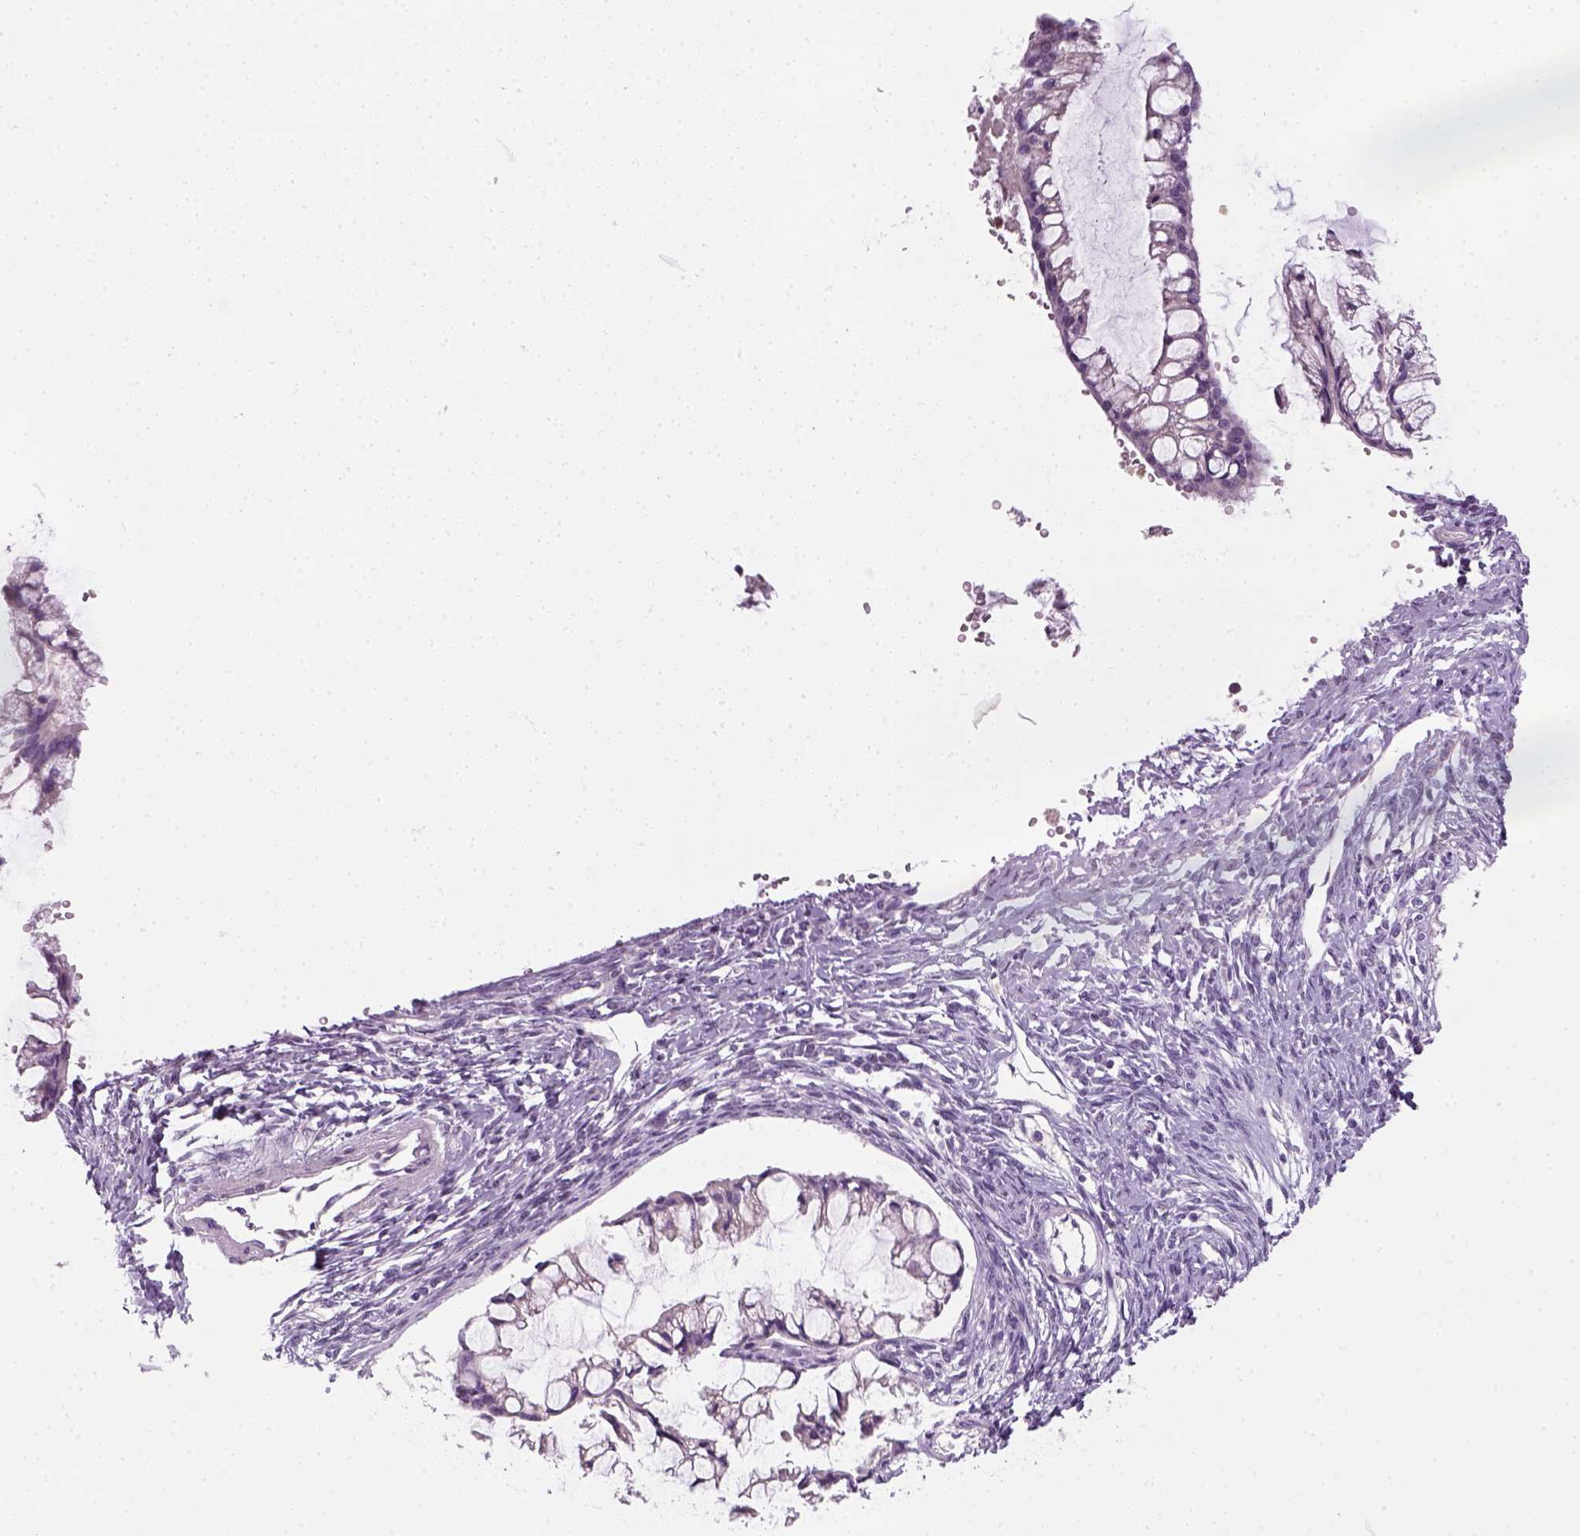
{"staining": {"intensity": "negative", "quantity": "none", "location": "none"}, "tissue": "ovarian cancer", "cell_type": "Tumor cells", "image_type": "cancer", "snomed": [{"axis": "morphology", "description": "Cystadenocarcinoma, mucinous, NOS"}, {"axis": "topography", "description": "Ovary"}], "caption": "Mucinous cystadenocarcinoma (ovarian) stained for a protein using IHC demonstrates no expression tumor cells.", "gene": "IL4", "patient": {"sex": "female", "age": 73}}